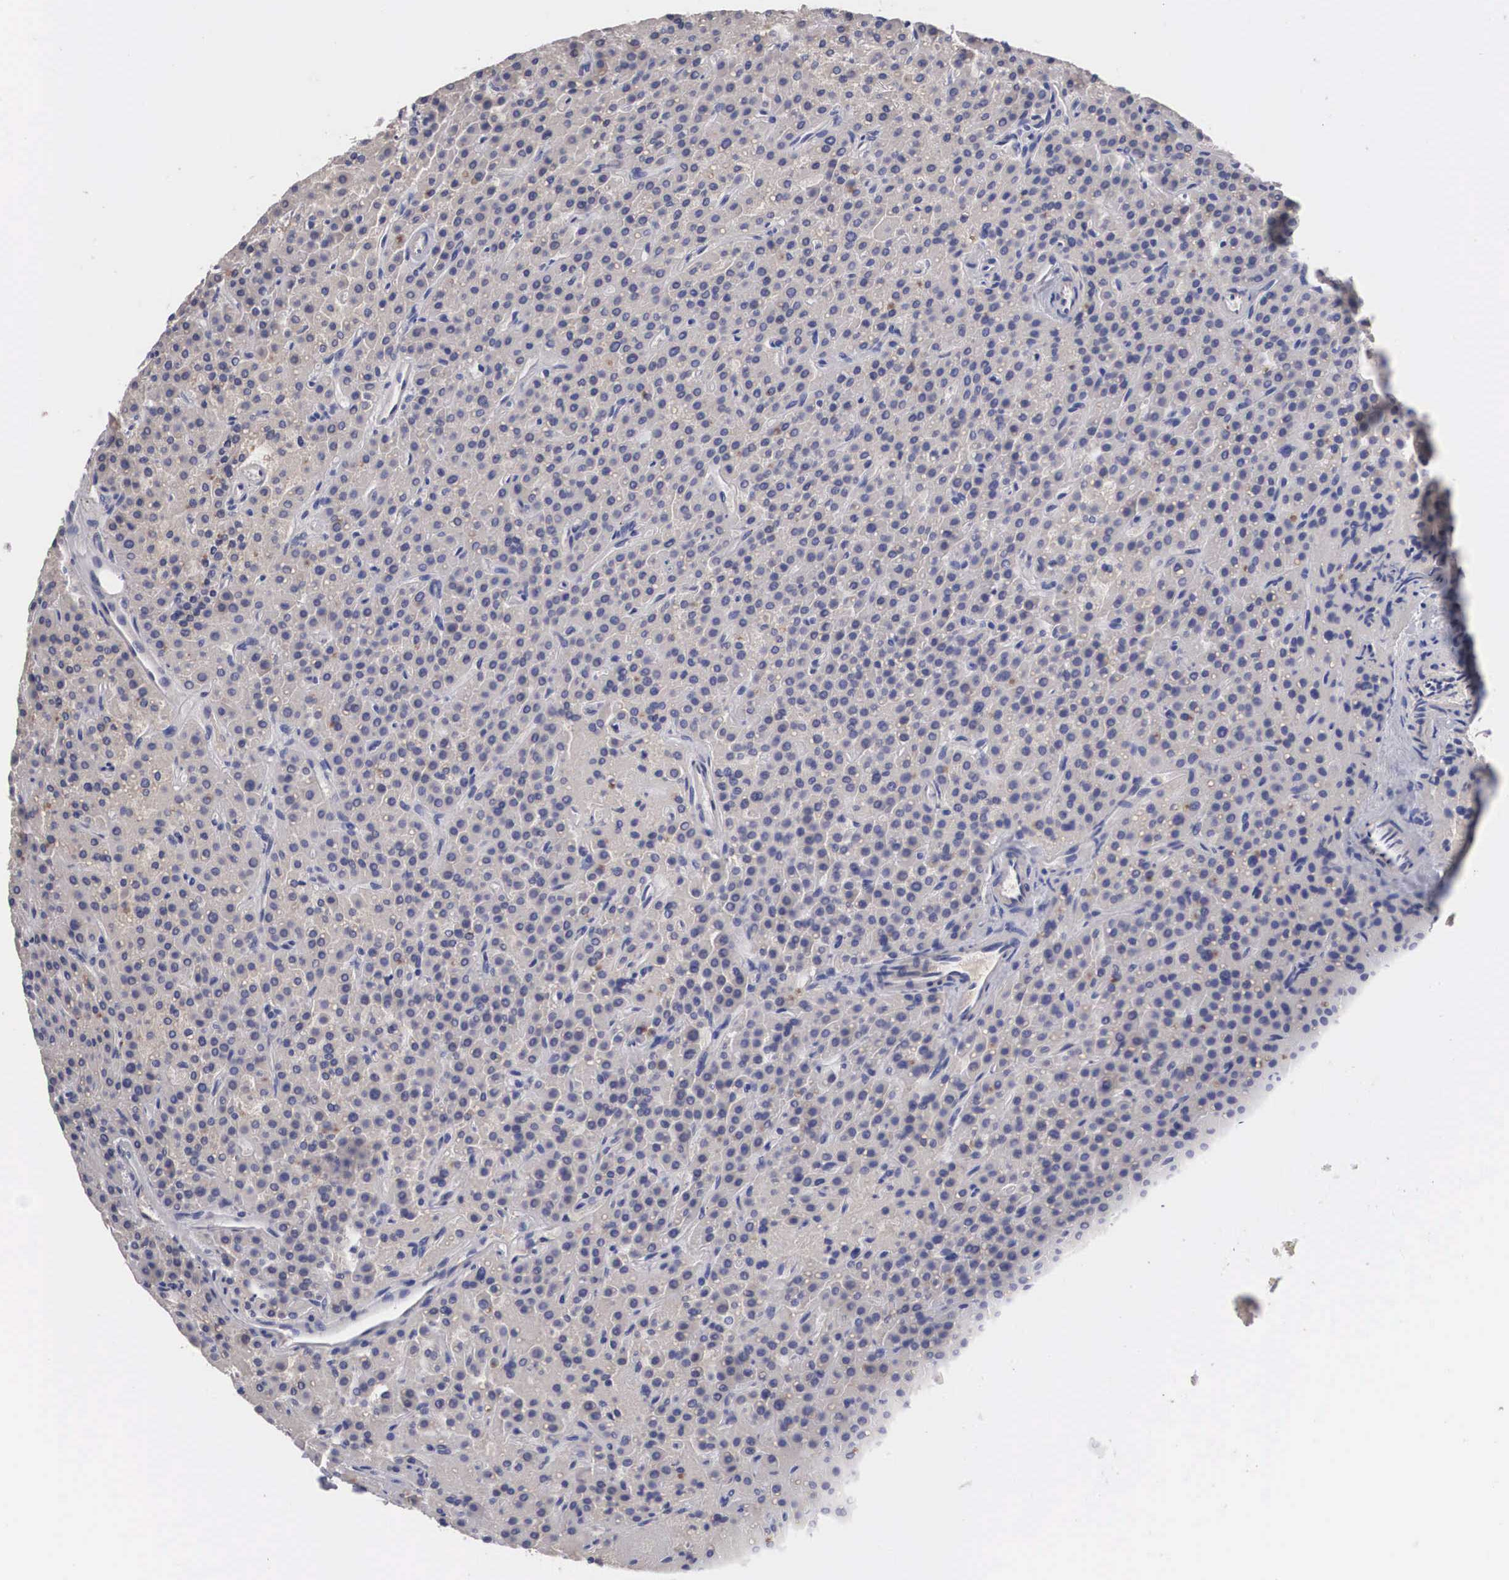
{"staining": {"intensity": "weak", "quantity": "<25%", "location": "cytoplasmic/membranous"}, "tissue": "parathyroid gland", "cell_type": "Glandular cells", "image_type": "normal", "snomed": [{"axis": "morphology", "description": "Normal tissue, NOS"}, {"axis": "topography", "description": "Parathyroid gland"}], "caption": "The micrograph displays no staining of glandular cells in unremarkable parathyroid gland.", "gene": "ABHD4", "patient": {"sex": "male", "age": 71}}